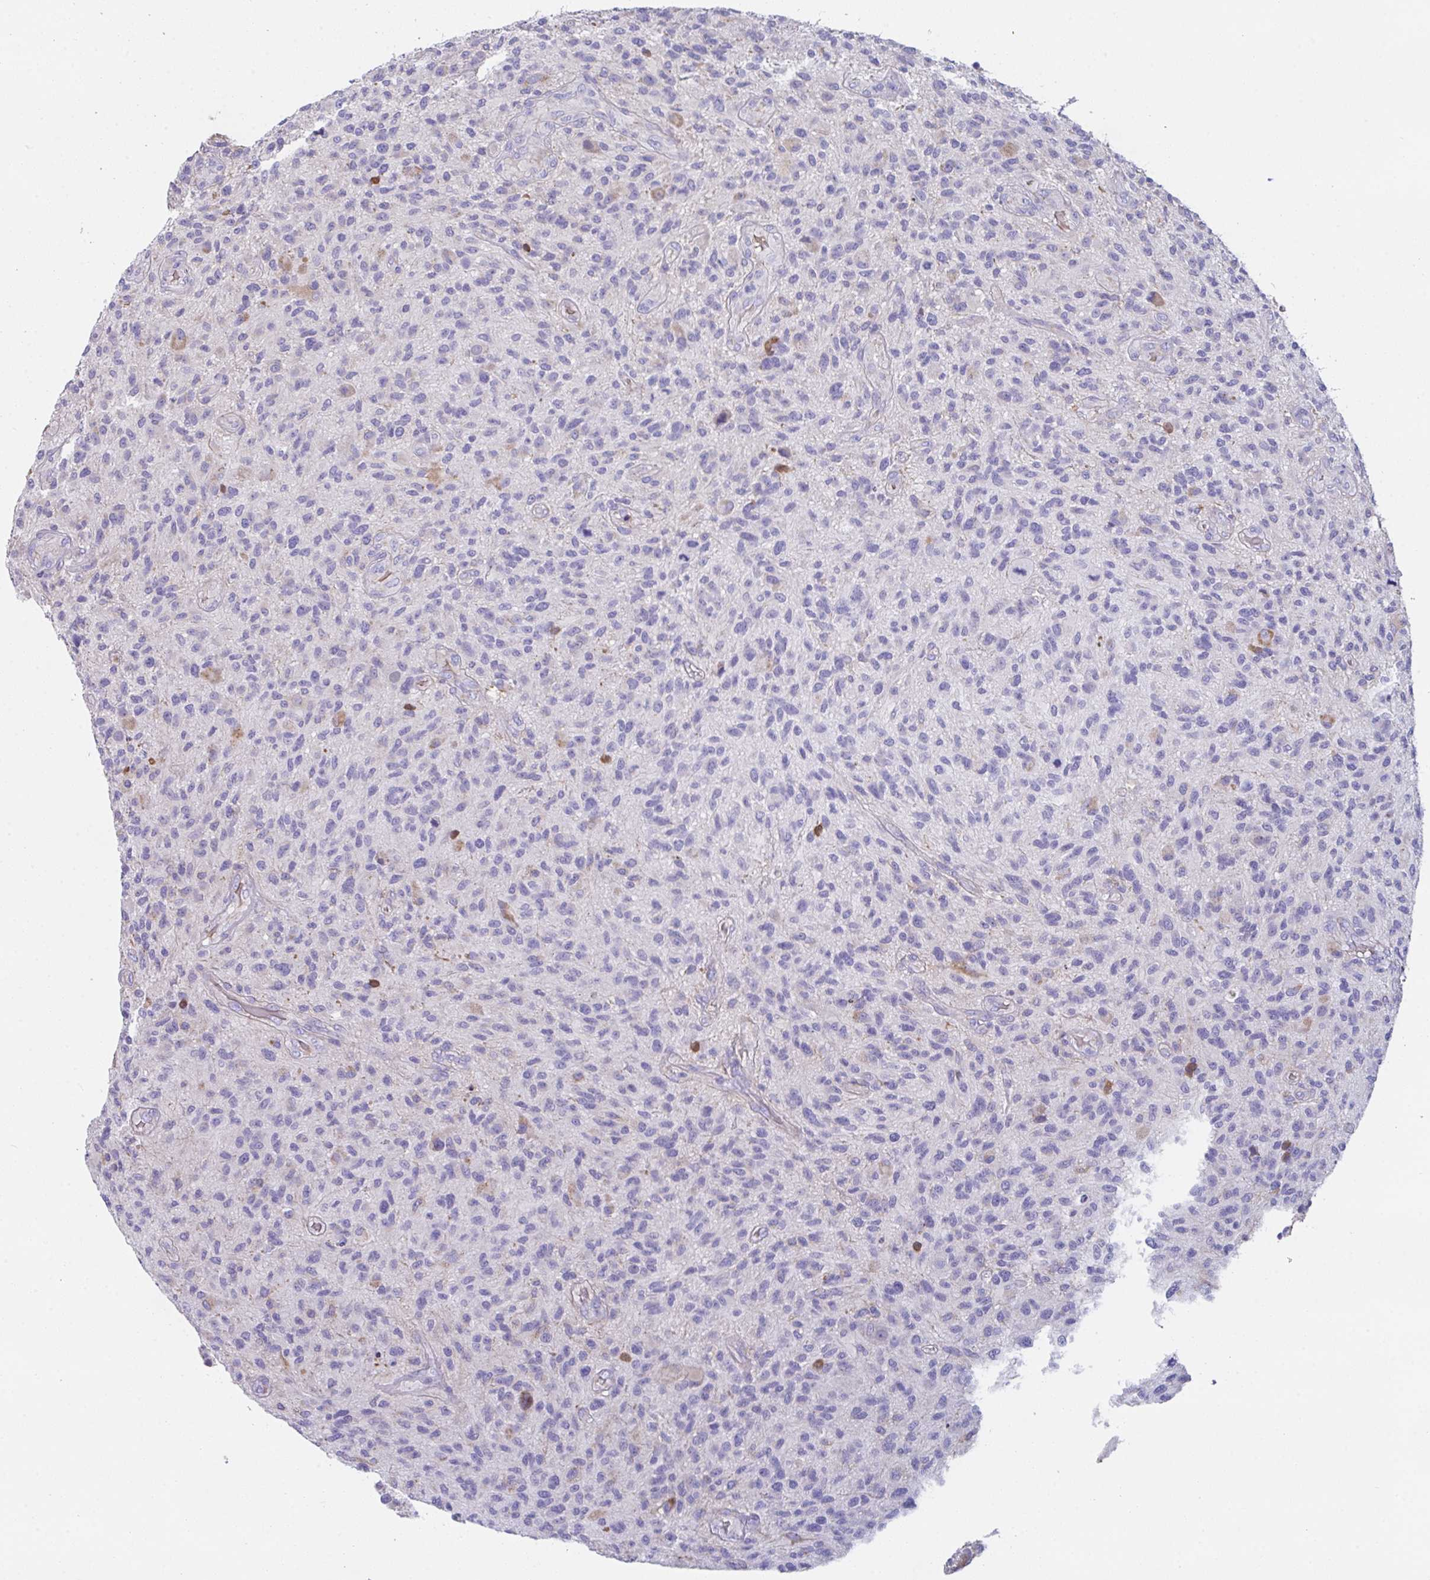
{"staining": {"intensity": "negative", "quantity": "none", "location": "none"}, "tissue": "glioma", "cell_type": "Tumor cells", "image_type": "cancer", "snomed": [{"axis": "morphology", "description": "Glioma, malignant, High grade"}, {"axis": "topography", "description": "Brain"}], "caption": "High magnification brightfield microscopy of malignant high-grade glioma stained with DAB (3,3'-diaminobenzidine) (brown) and counterstained with hematoxylin (blue): tumor cells show no significant staining.", "gene": "TFAP2C", "patient": {"sex": "male", "age": 47}}